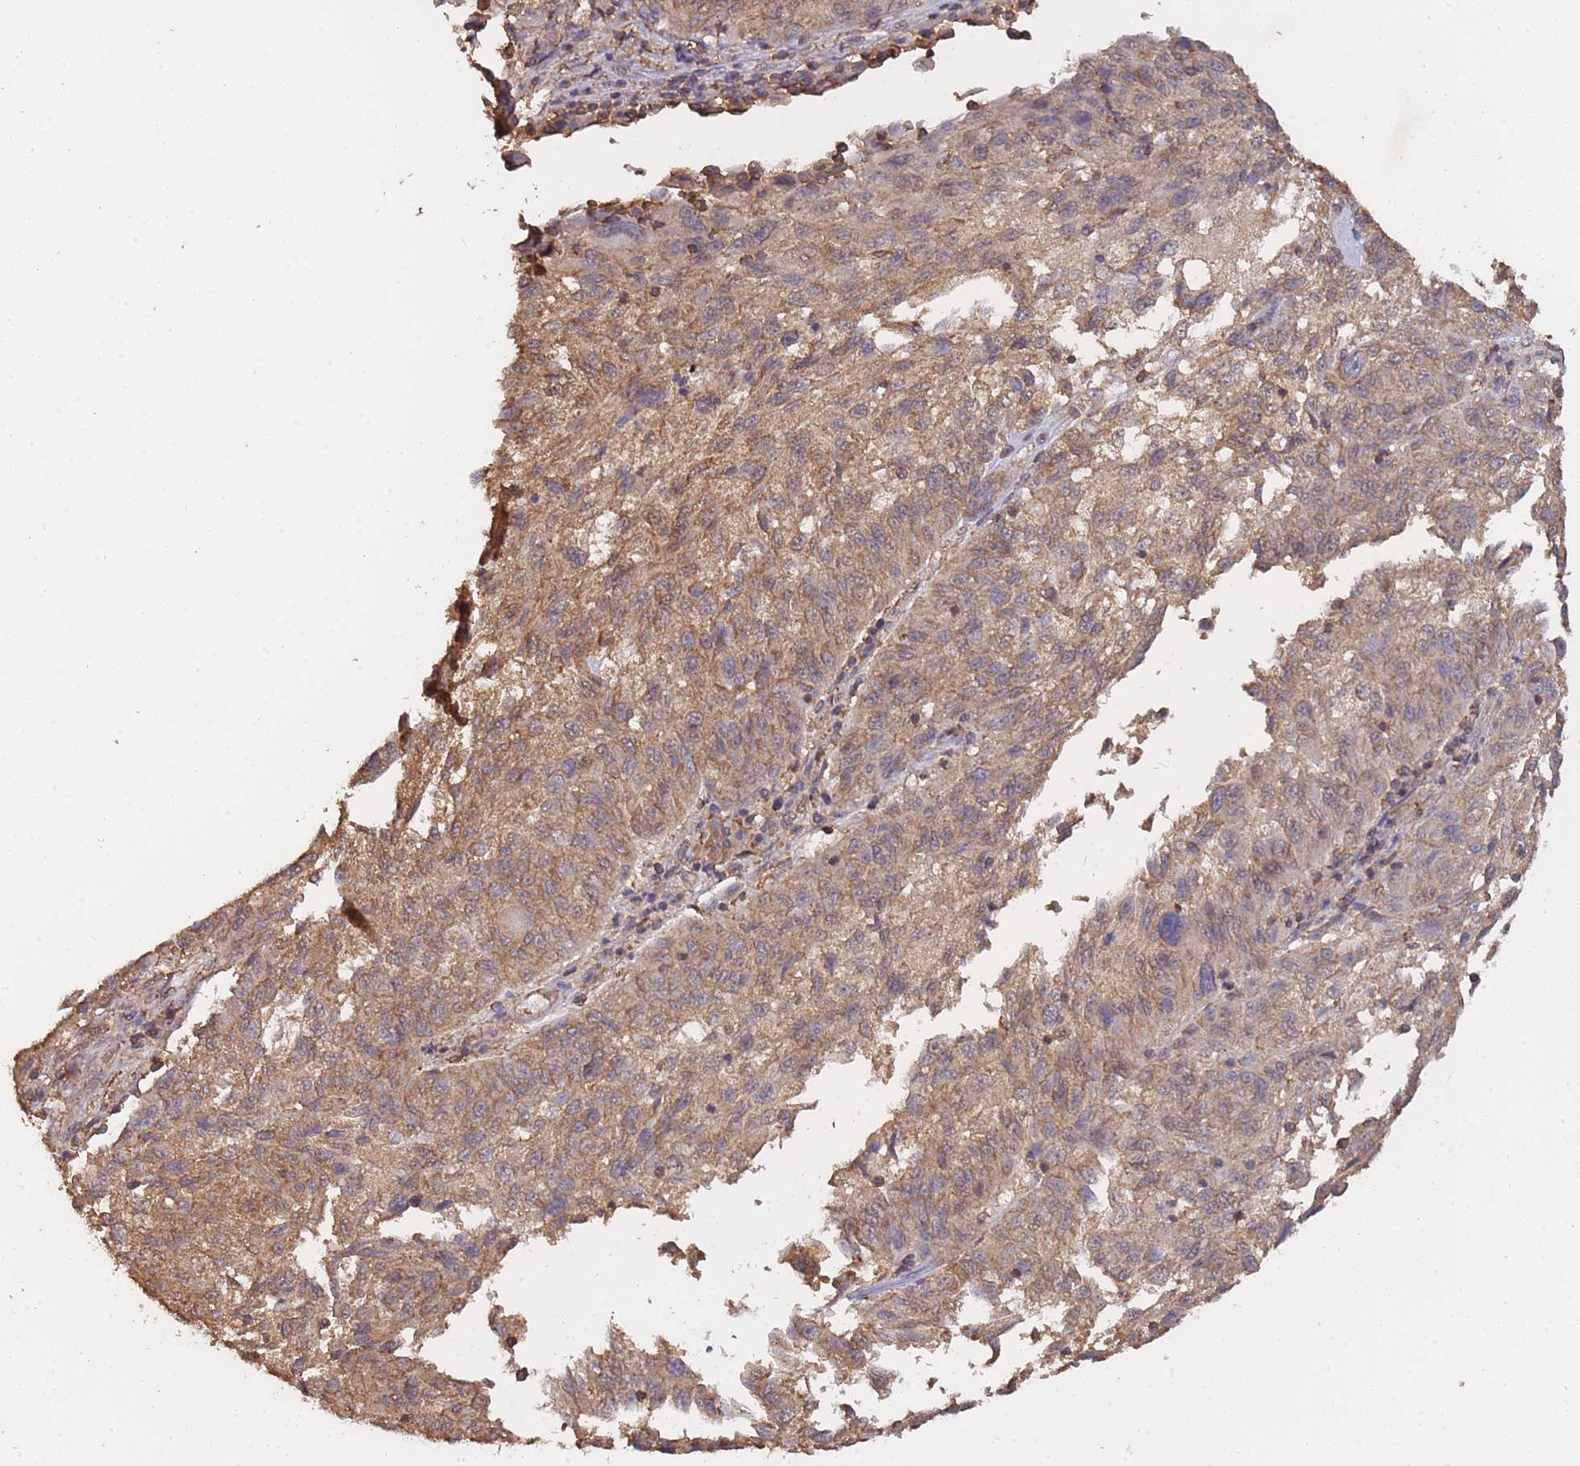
{"staining": {"intensity": "moderate", "quantity": ">75%", "location": "cytoplasmic/membranous"}, "tissue": "melanoma", "cell_type": "Tumor cells", "image_type": "cancer", "snomed": [{"axis": "morphology", "description": "Malignant melanoma, NOS"}, {"axis": "topography", "description": "Skin"}], "caption": "This is an image of immunohistochemistry staining of melanoma, which shows moderate staining in the cytoplasmic/membranous of tumor cells.", "gene": "METRN", "patient": {"sex": "male", "age": 53}}